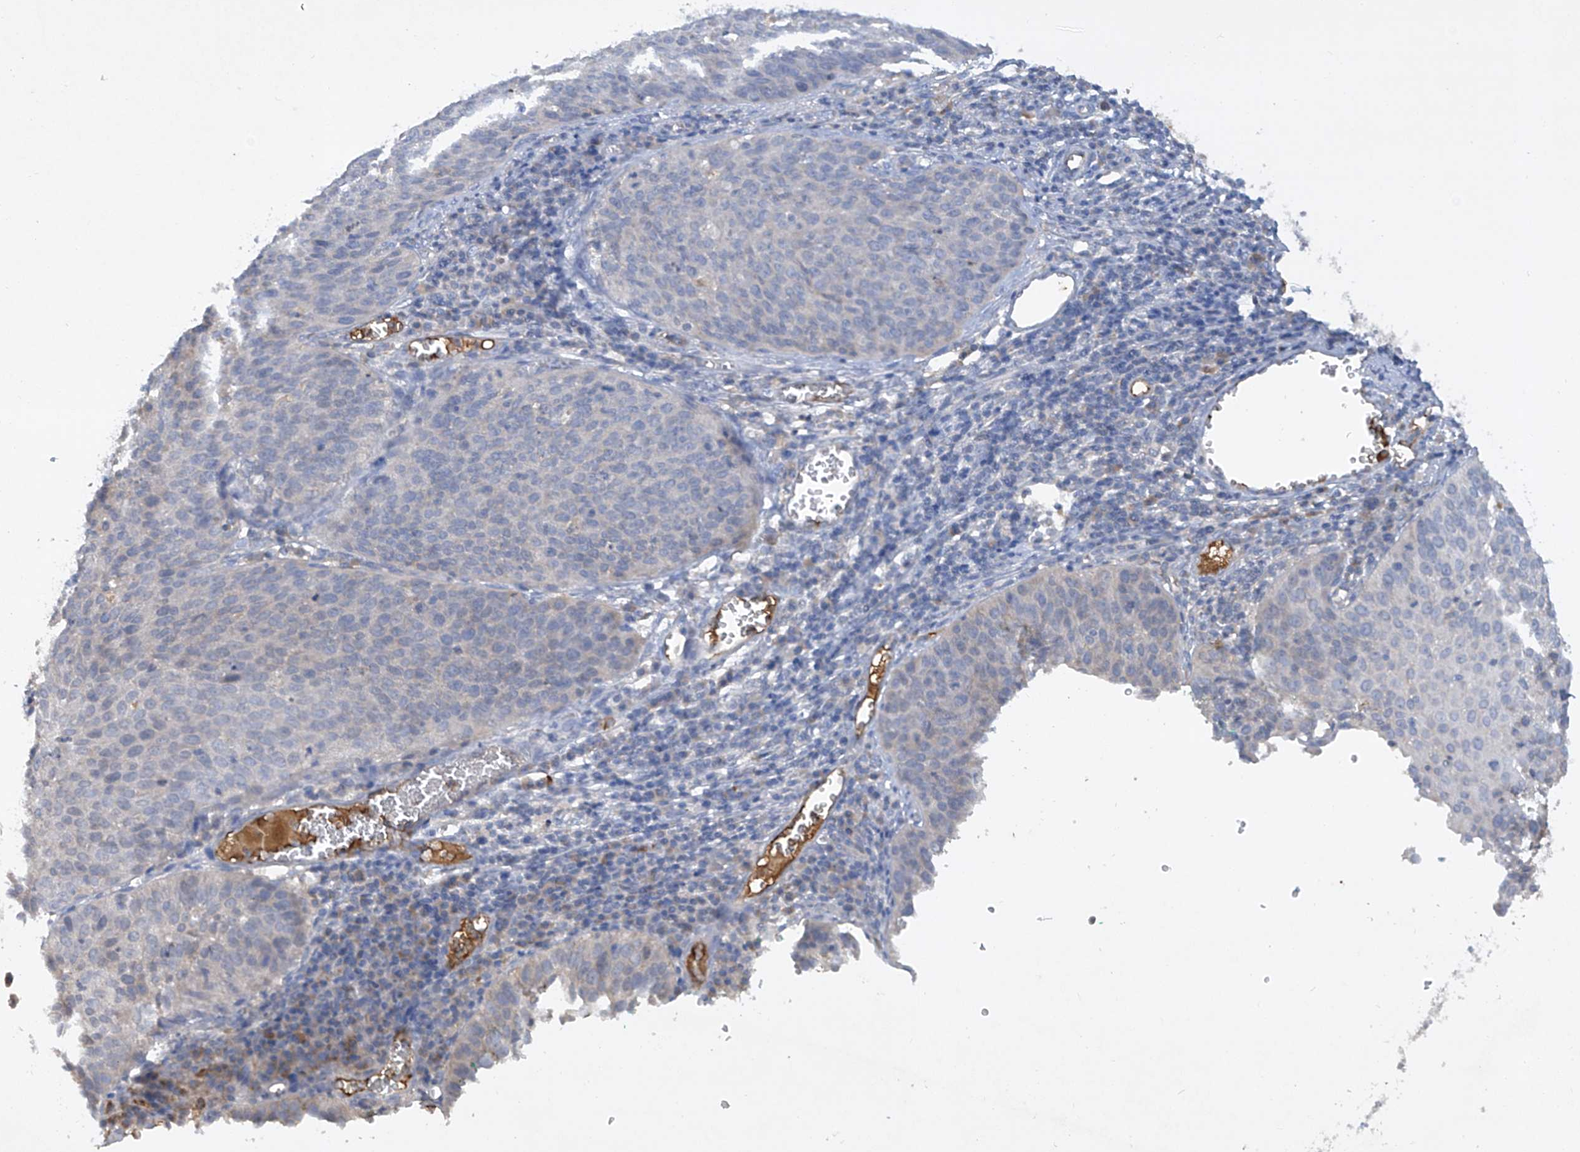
{"staining": {"intensity": "negative", "quantity": "none", "location": "none"}, "tissue": "cervical cancer", "cell_type": "Tumor cells", "image_type": "cancer", "snomed": [{"axis": "morphology", "description": "Squamous cell carcinoma, NOS"}, {"axis": "topography", "description": "Cervix"}], "caption": "An immunohistochemistry photomicrograph of cervical squamous cell carcinoma is shown. There is no staining in tumor cells of cervical squamous cell carcinoma. (DAB immunohistochemistry (IHC) visualized using brightfield microscopy, high magnification).", "gene": "HAS3", "patient": {"sex": "female", "age": 38}}